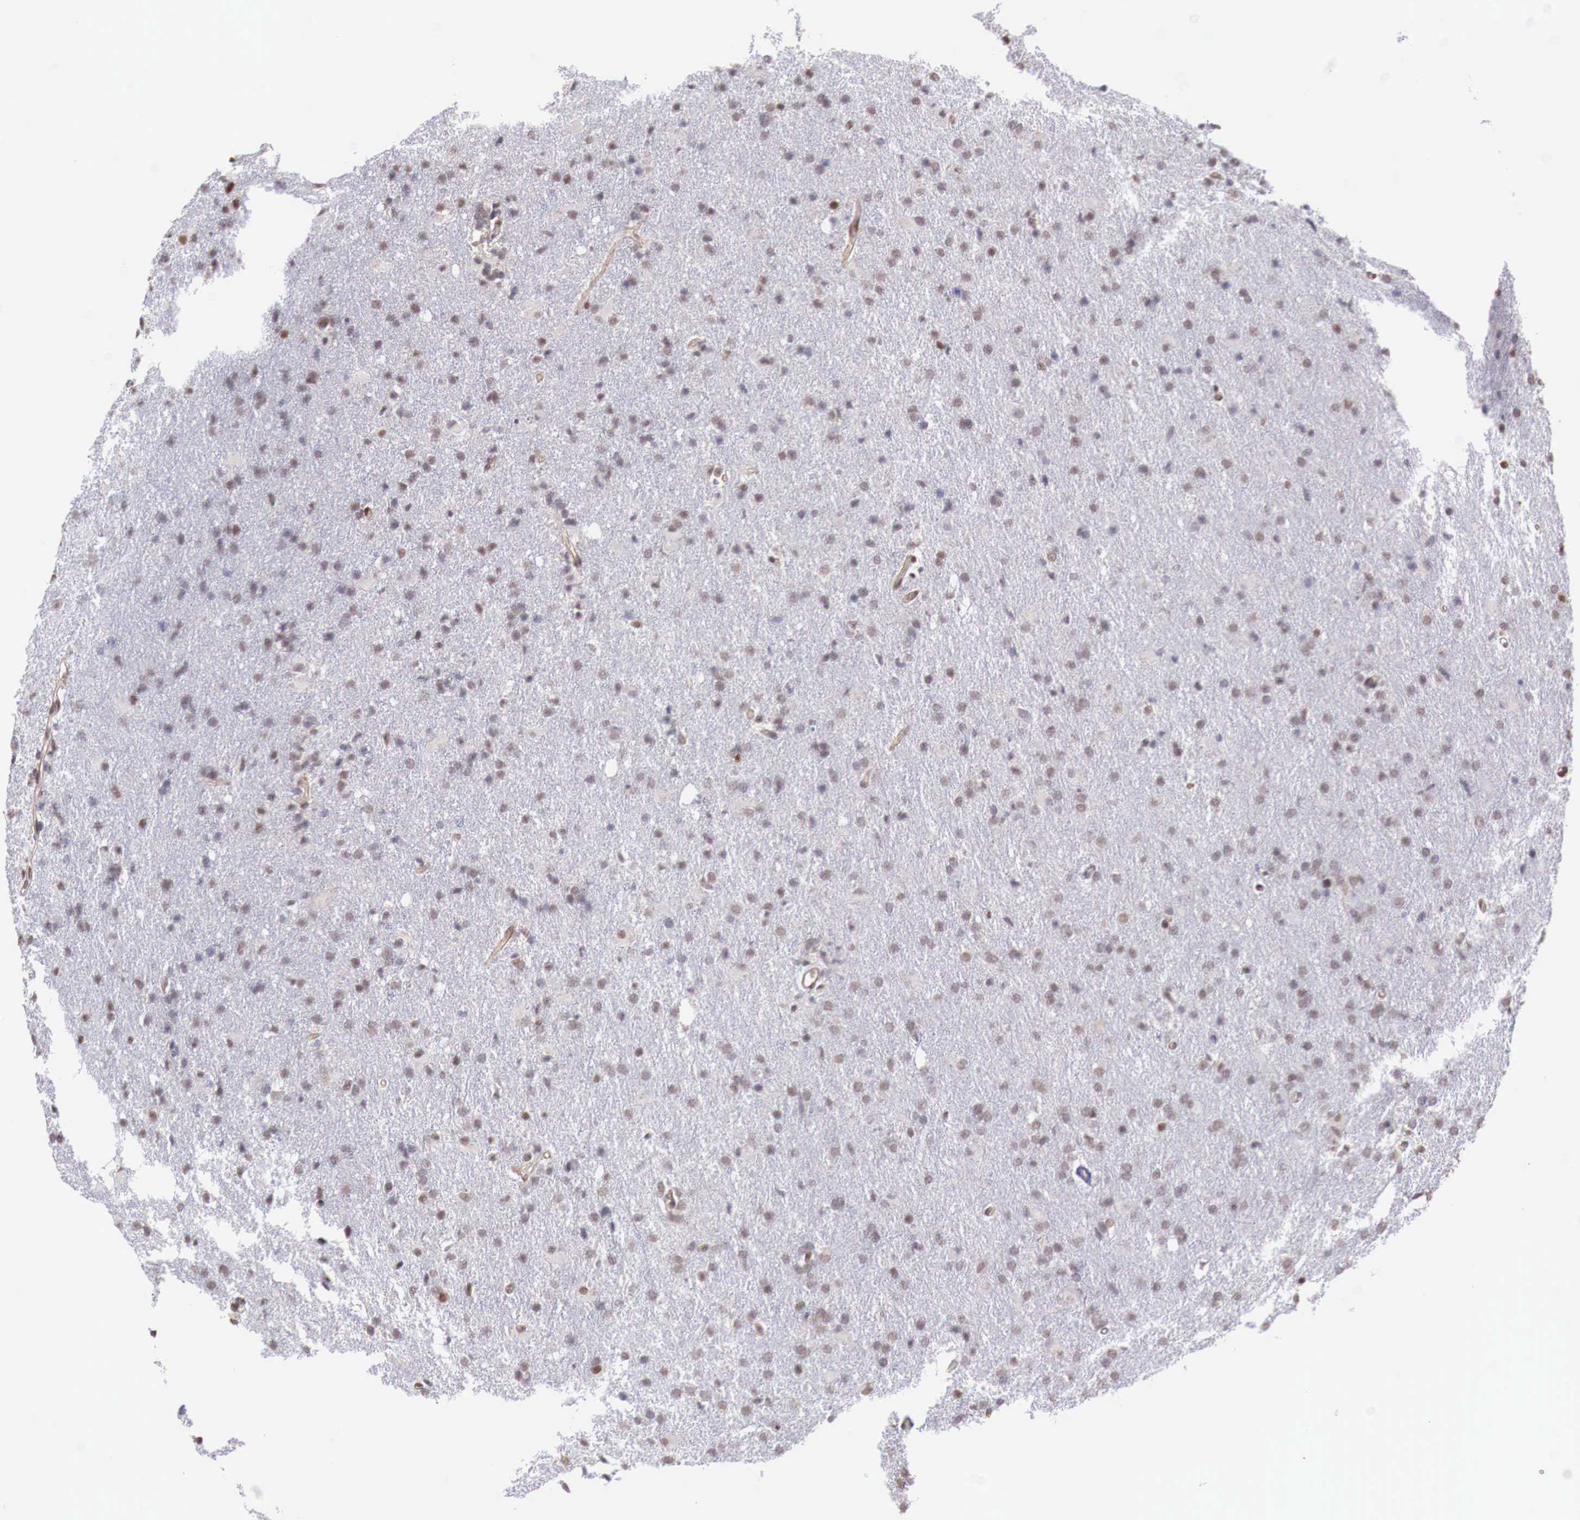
{"staining": {"intensity": "moderate", "quantity": "25%-75%", "location": "cytoplasmic/membranous,nuclear"}, "tissue": "glioma", "cell_type": "Tumor cells", "image_type": "cancer", "snomed": [{"axis": "morphology", "description": "Glioma, malignant, High grade"}, {"axis": "topography", "description": "Brain"}], "caption": "Immunohistochemistry (IHC) micrograph of neoplastic tissue: human glioma stained using immunohistochemistry (IHC) displays medium levels of moderate protein expression localized specifically in the cytoplasmic/membranous and nuclear of tumor cells, appearing as a cytoplasmic/membranous and nuclear brown color.", "gene": "FOXP2", "patient": {"sex": "male", "age": 68}}